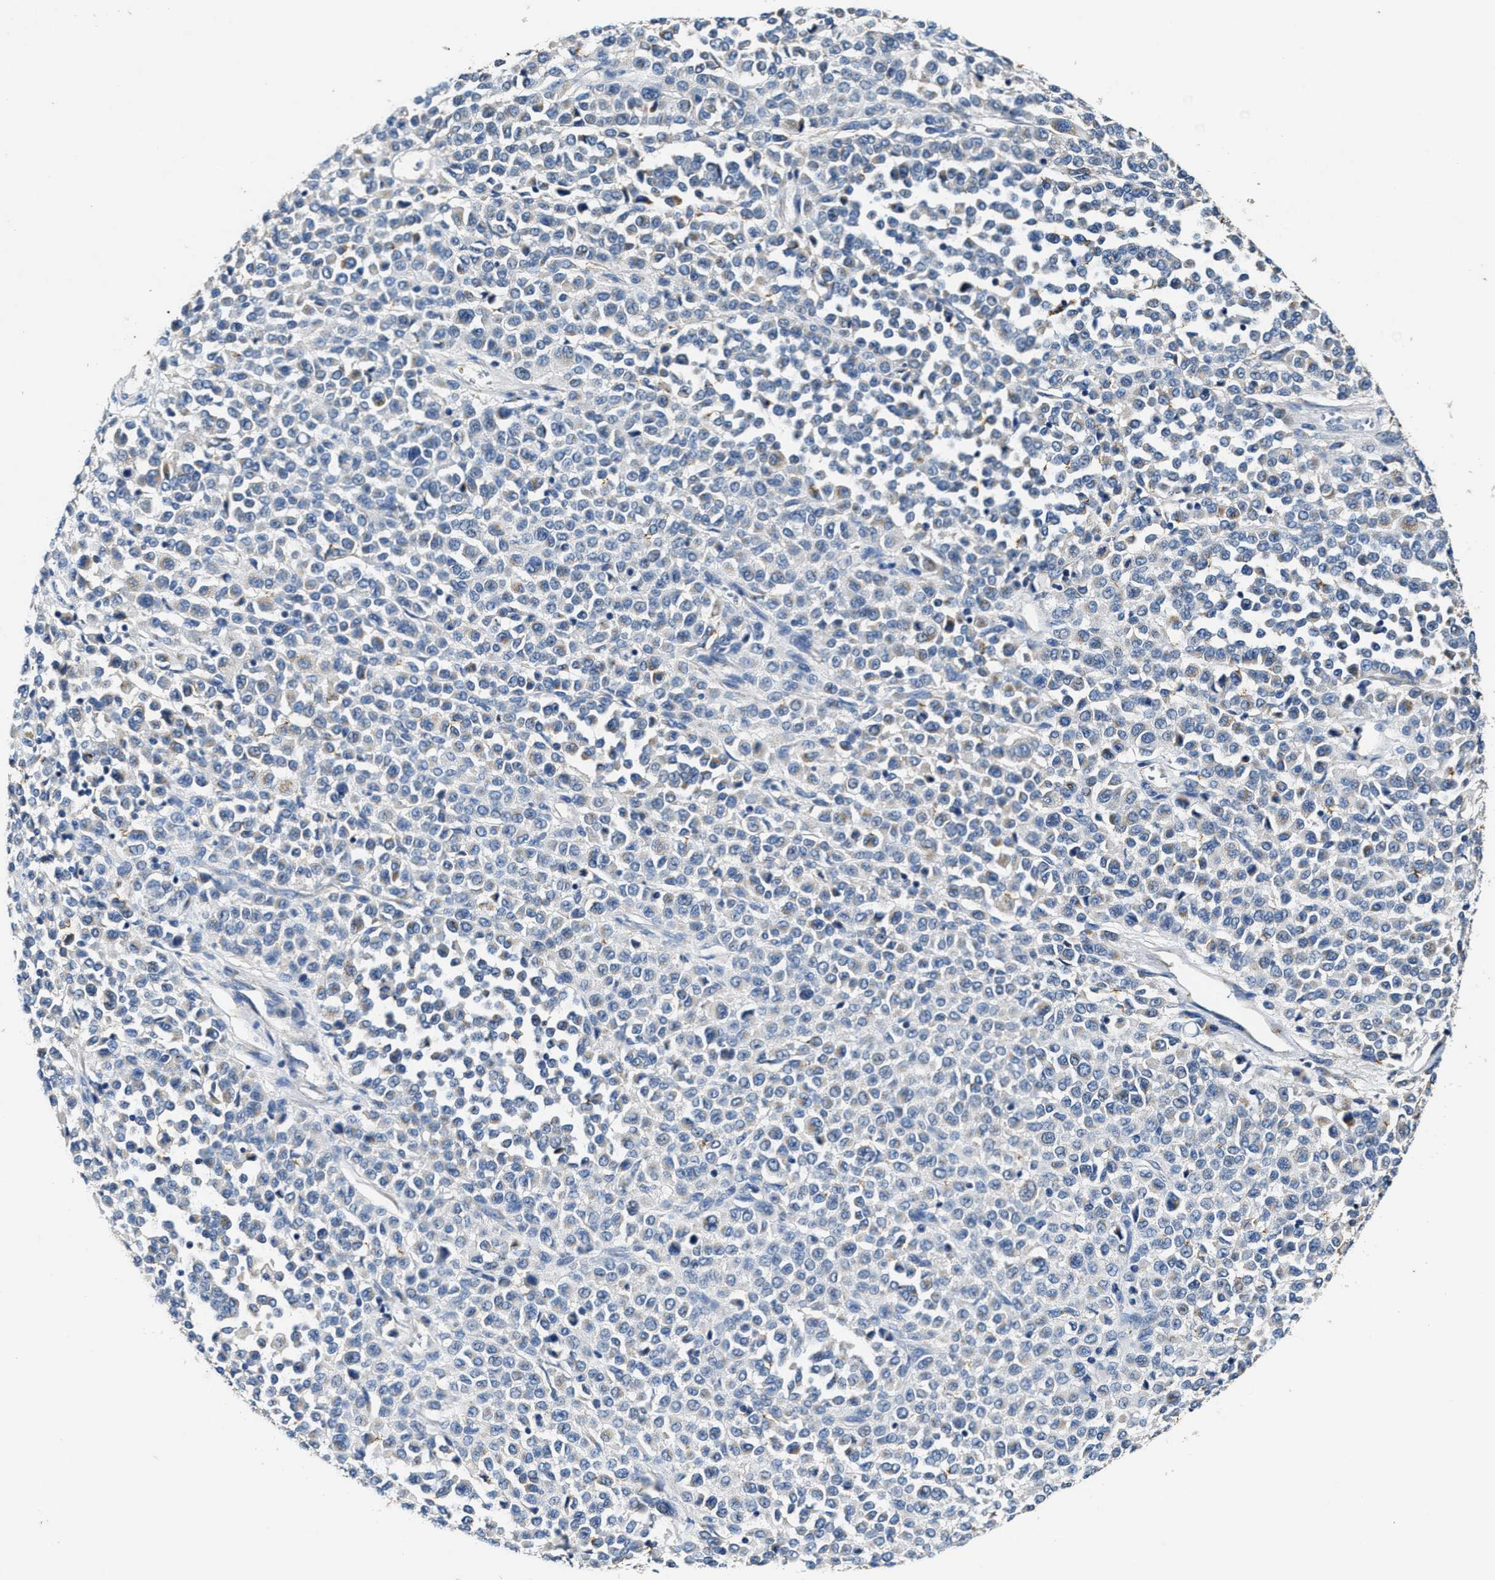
{"staining": {"intensity": "negative", "quantity": "none", "location": "none"}, "tissue": "melanoma", "cell_type": "Tumor cells", "image_type": "cancer", "snomed": [{"axis": "morphology", "description": "Malignant melanoma, Metastatic site"}, {"axis": "topography", "description": "Pancreas"}], "caption": "This is a image of immunohistochemistry staining of malignant melanoma (metastatic site), which shows no expression in tumor cells.", "gene": "SLC25A25", "patient": {"sex": "female", "age": 30}}